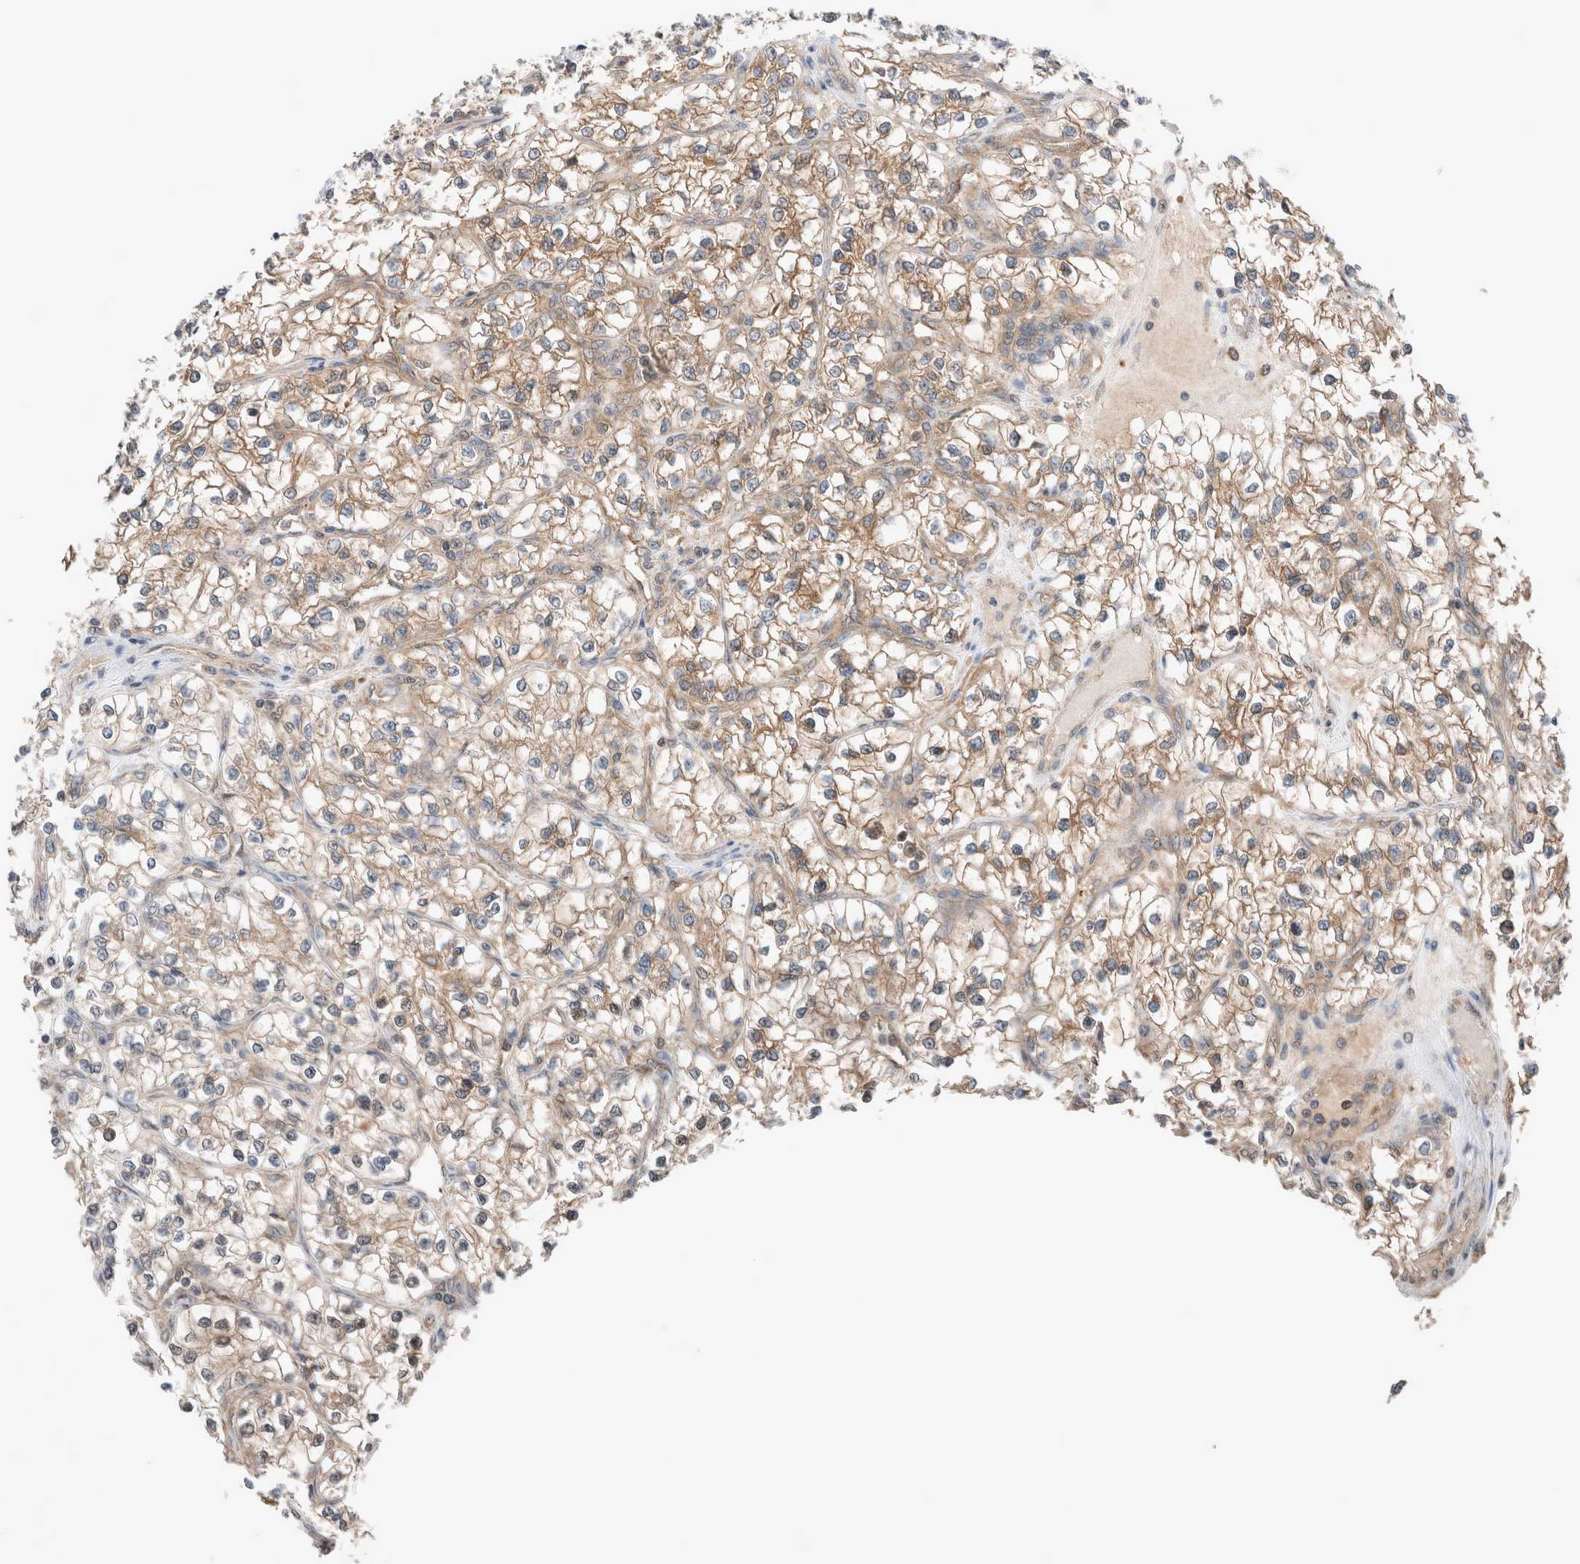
{"staining": {"intensity": "weak", "quantity": ">75%", "location": "cytoplasmic/membranous"}, "tissue": "renal cancer", "cell_type": "Tumor cells", "image_type": "cancer", "snomed": [{"axis": "morphology", "description": "Adenocarcinoma, NOS"}, {"axis": "topography", "description": "Kidney"}], "caption": "The photomicrograph shows a brown stain indicating the presence of a protein in the cytoplasmic/membranous of tumor cells in renal cancer.", "gene": "XPNPEP1", "patient": {"sex": "female", "age": 57}}